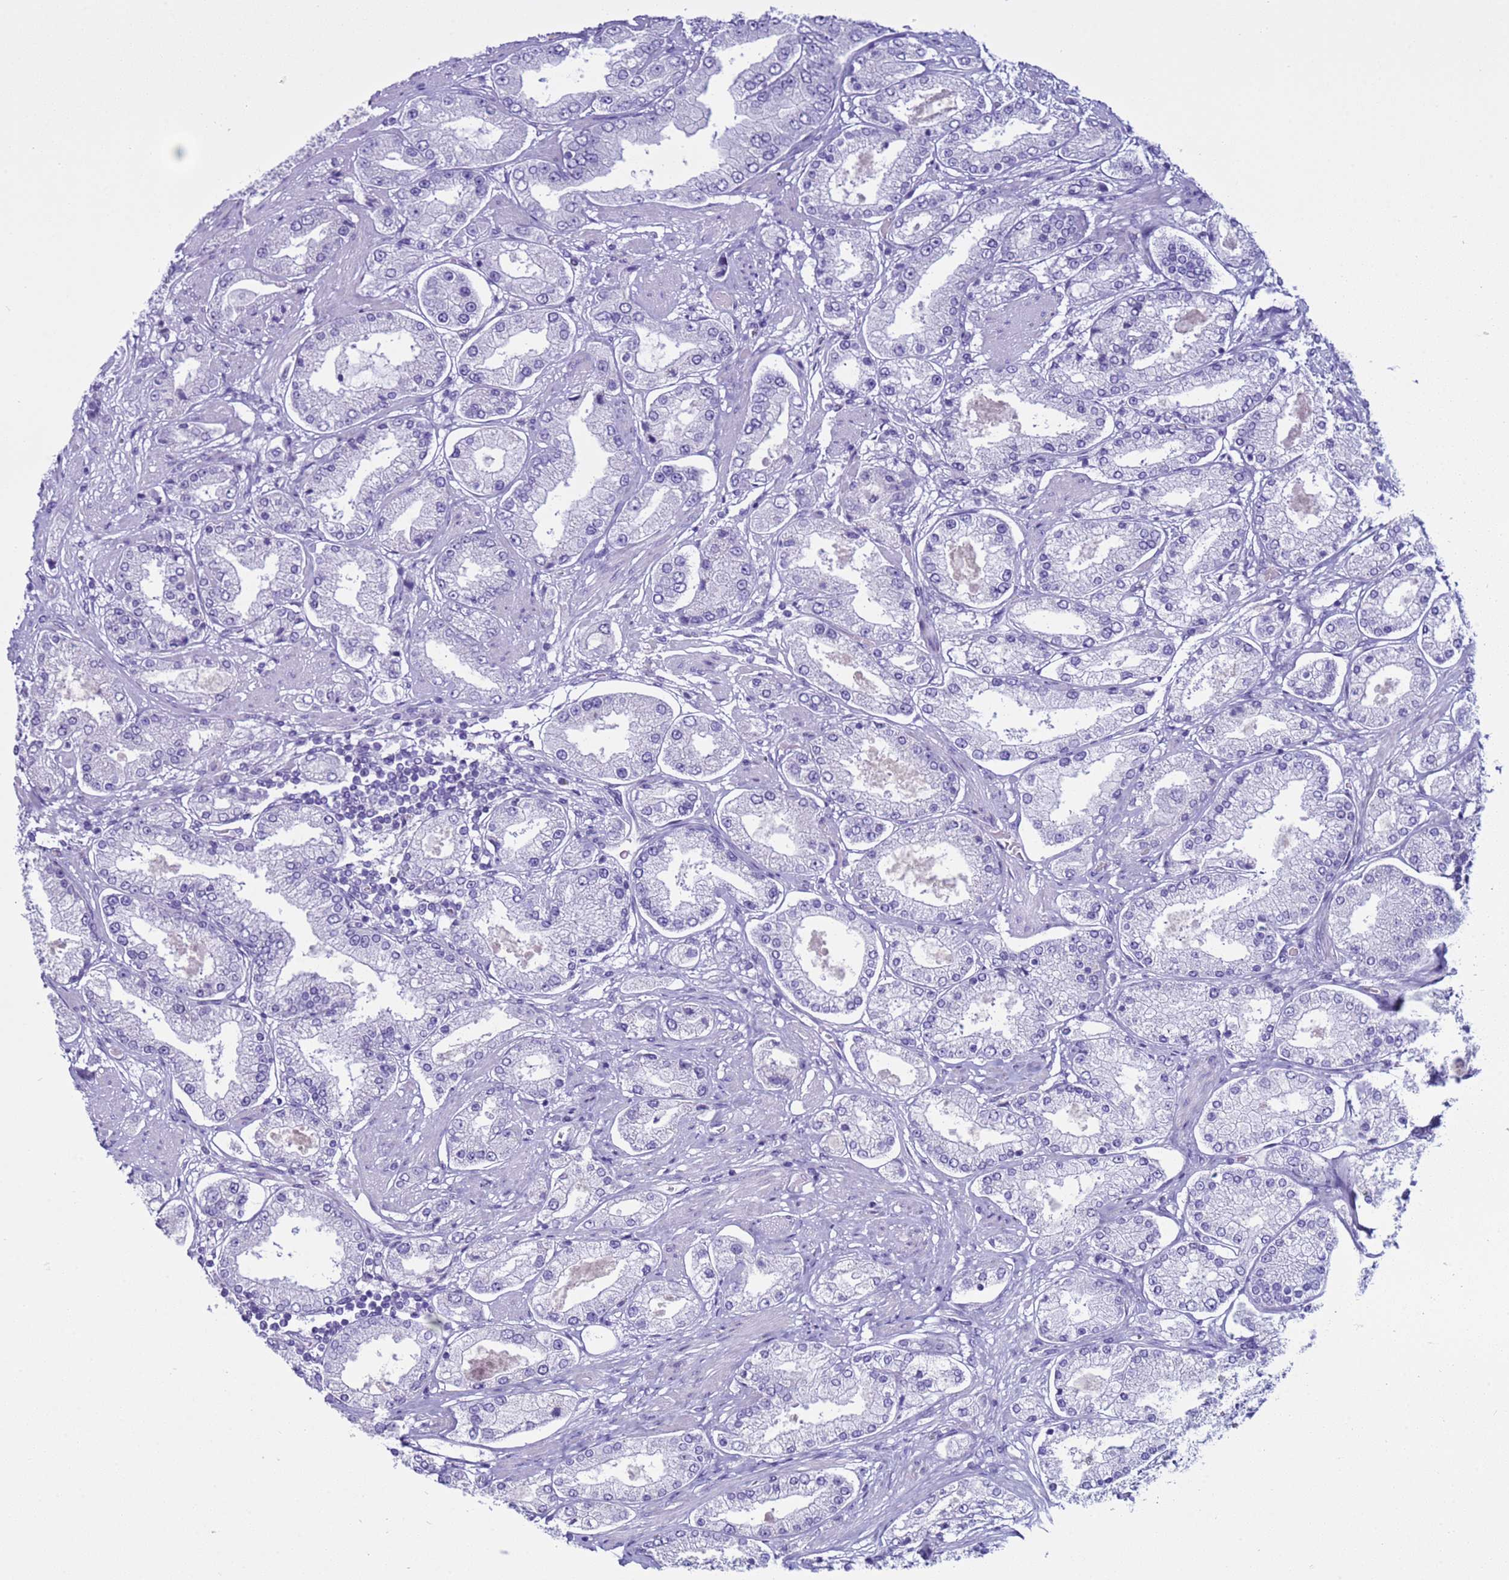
{"staining": {"intensity": "negative", "quantity": "none", "location": "none"}, "tissue": "prostate cancer", "cell_type": "Tumor cells", "image_type": "cancer", "snomed": [{"axis": "morphology", "description": "Adenocarcinoma, High grade"}, {"axis": "topography", "description": "Prostate"}], "caption": "Human high-grade adenocarcinoma (prostate) stained for a protein using immunohistochemistry exhibits no staining in tumor cells.", "gene": "CST4", "patient": {"sex": "male", "age": 69}}